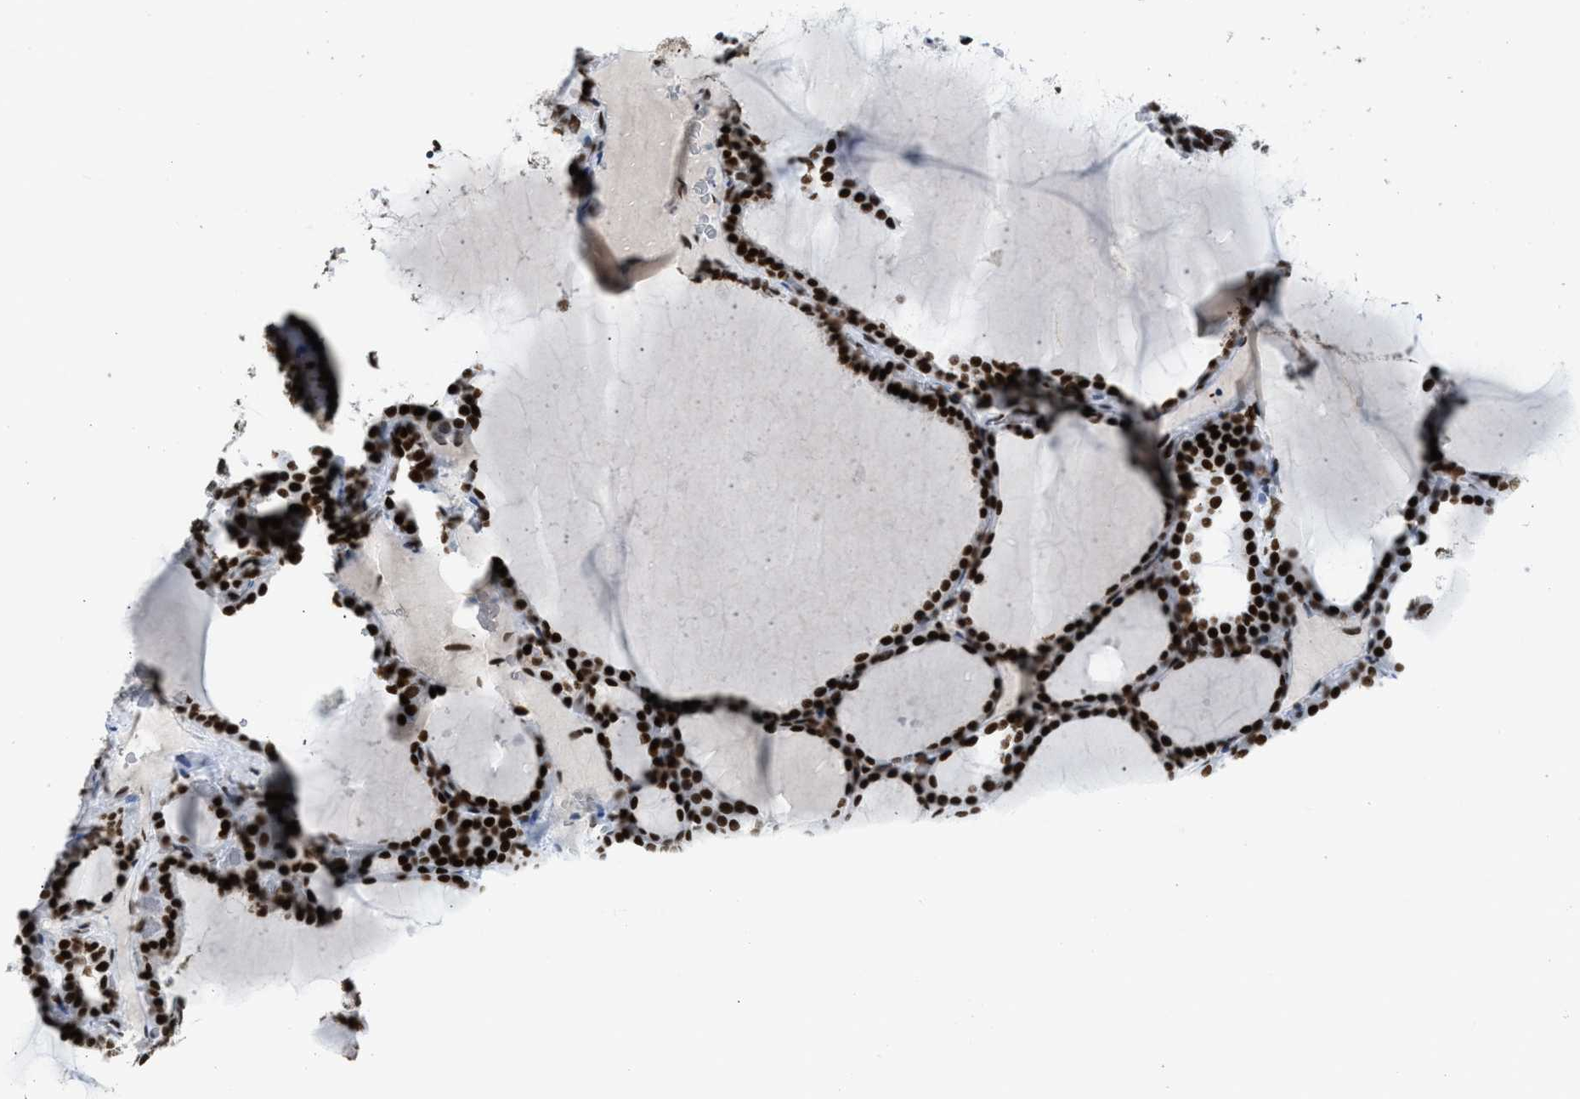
{"staining": {"intensity": "strong", "quantity": ">75%", "location": "nuclear"}, "tissue": "thyroid gland", "cell_type": "Glandular cells", "image_type": "normal", "snomed": [{"axis": "morphology", "description": "Normal tissue, NOS"}, {"axis": "topography", "description": "Thyroid gland"}], "caption": "A brown stain labels strong nuclear positivity of a protein in glandular cells of normal thyroid gland. (DAB (3,3'-diaminobenzidine) IHC, brown staining for protein, blue staining for nuclei).", "gene": "PIF1", "patient": {"sex": "male", "age": 56}}